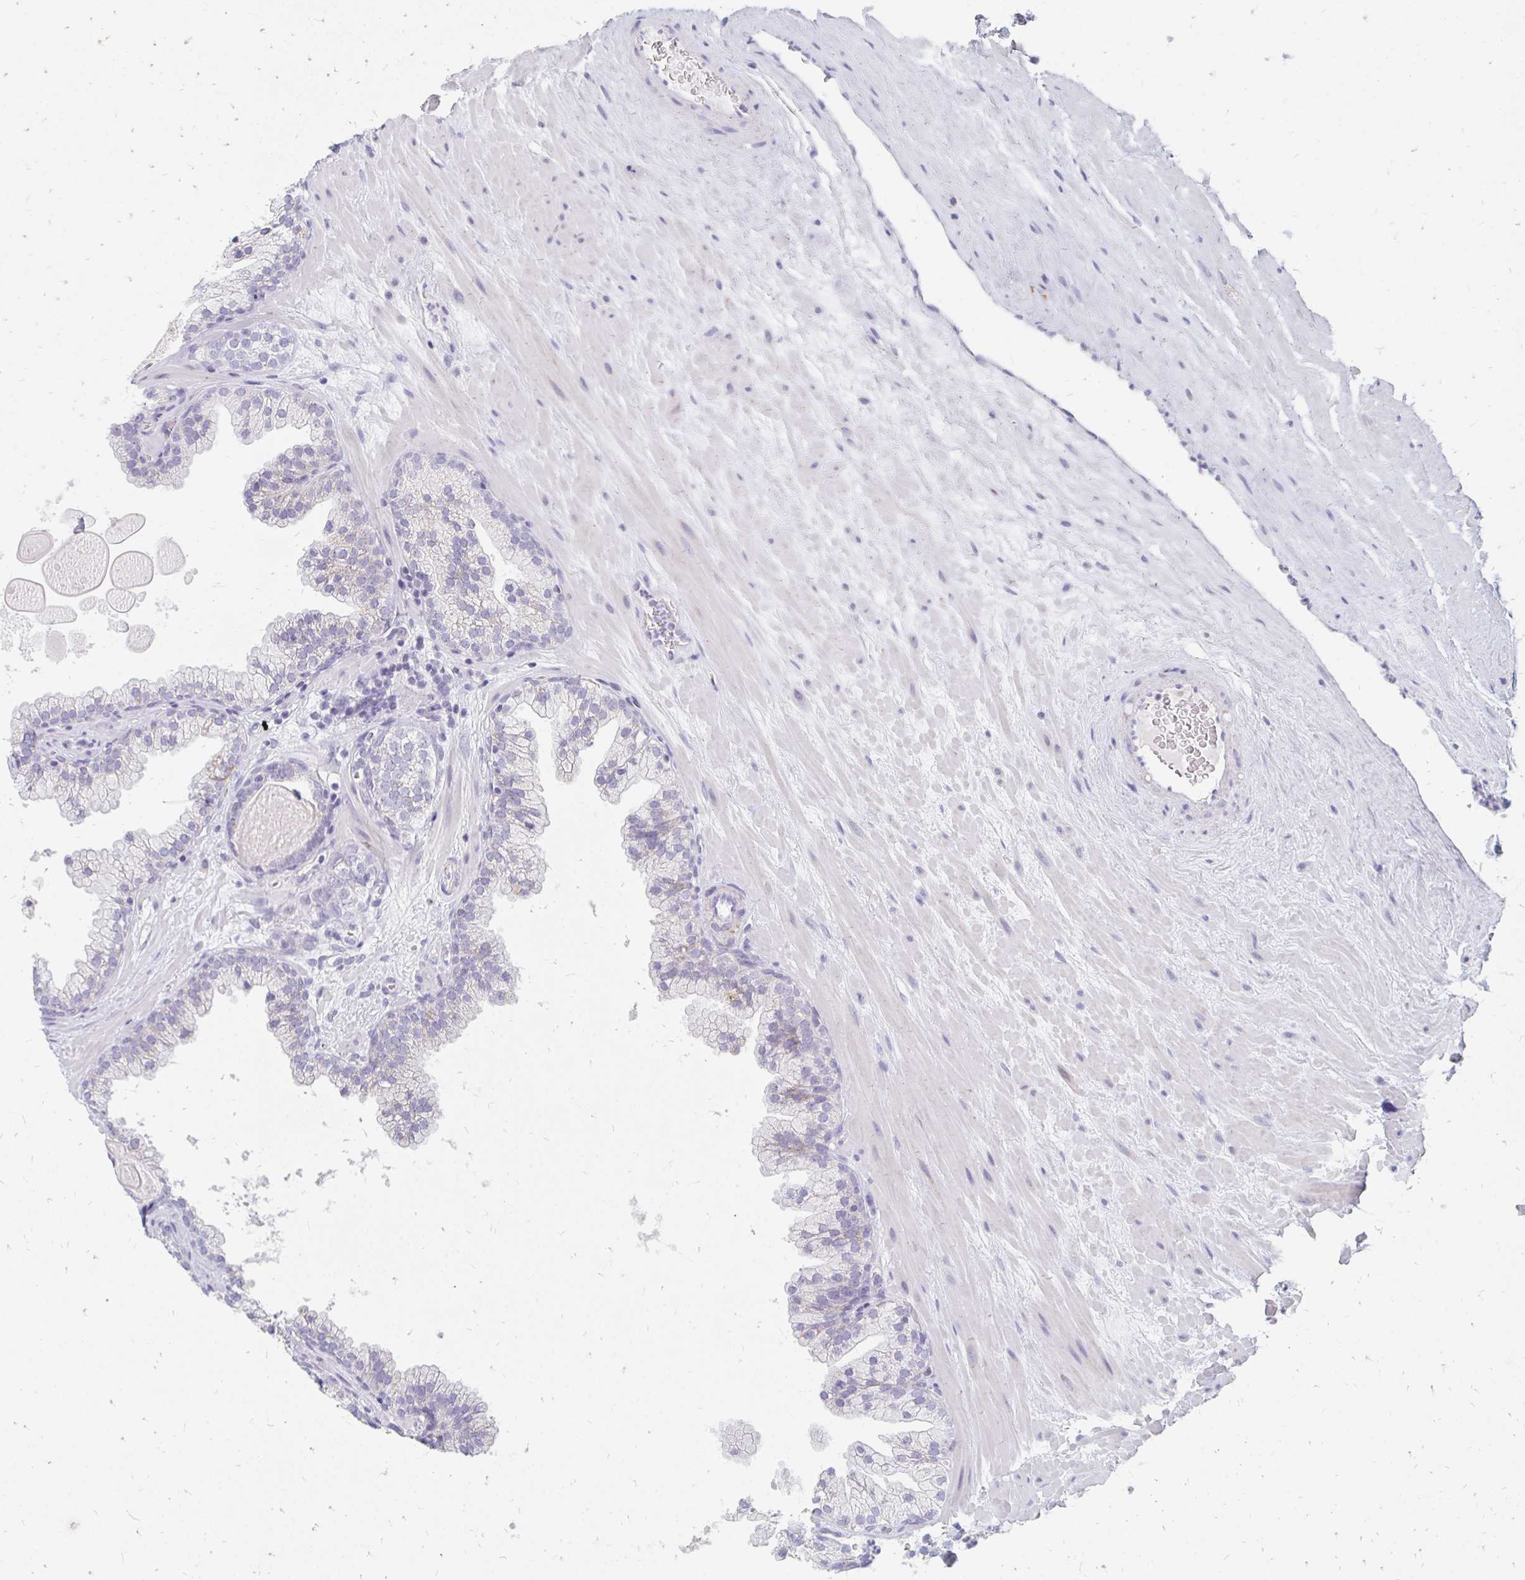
{"staining": {"intensity": "moderate", "quantity": "<25%", "location": "cytoplasmic/membranous"}, "tissue": "prostate", "cell_type": "Glandular cells", "image_type": "normal", "snomed": [{"axis": "morphology", "description": "Normal tissue, NOS"}, {"axis": "topography", "description": "Prostate"}, {"axis": "topography", "description": "Peripheral nerve tissue"}], "caption": "Protein analysis of normal prostate demonstrates moderate cytoplasmic/membranous expression in approximately <25% of glandular cells.", "gene": "OR10V1", "patient": {"sex": "male", "age": 61}}